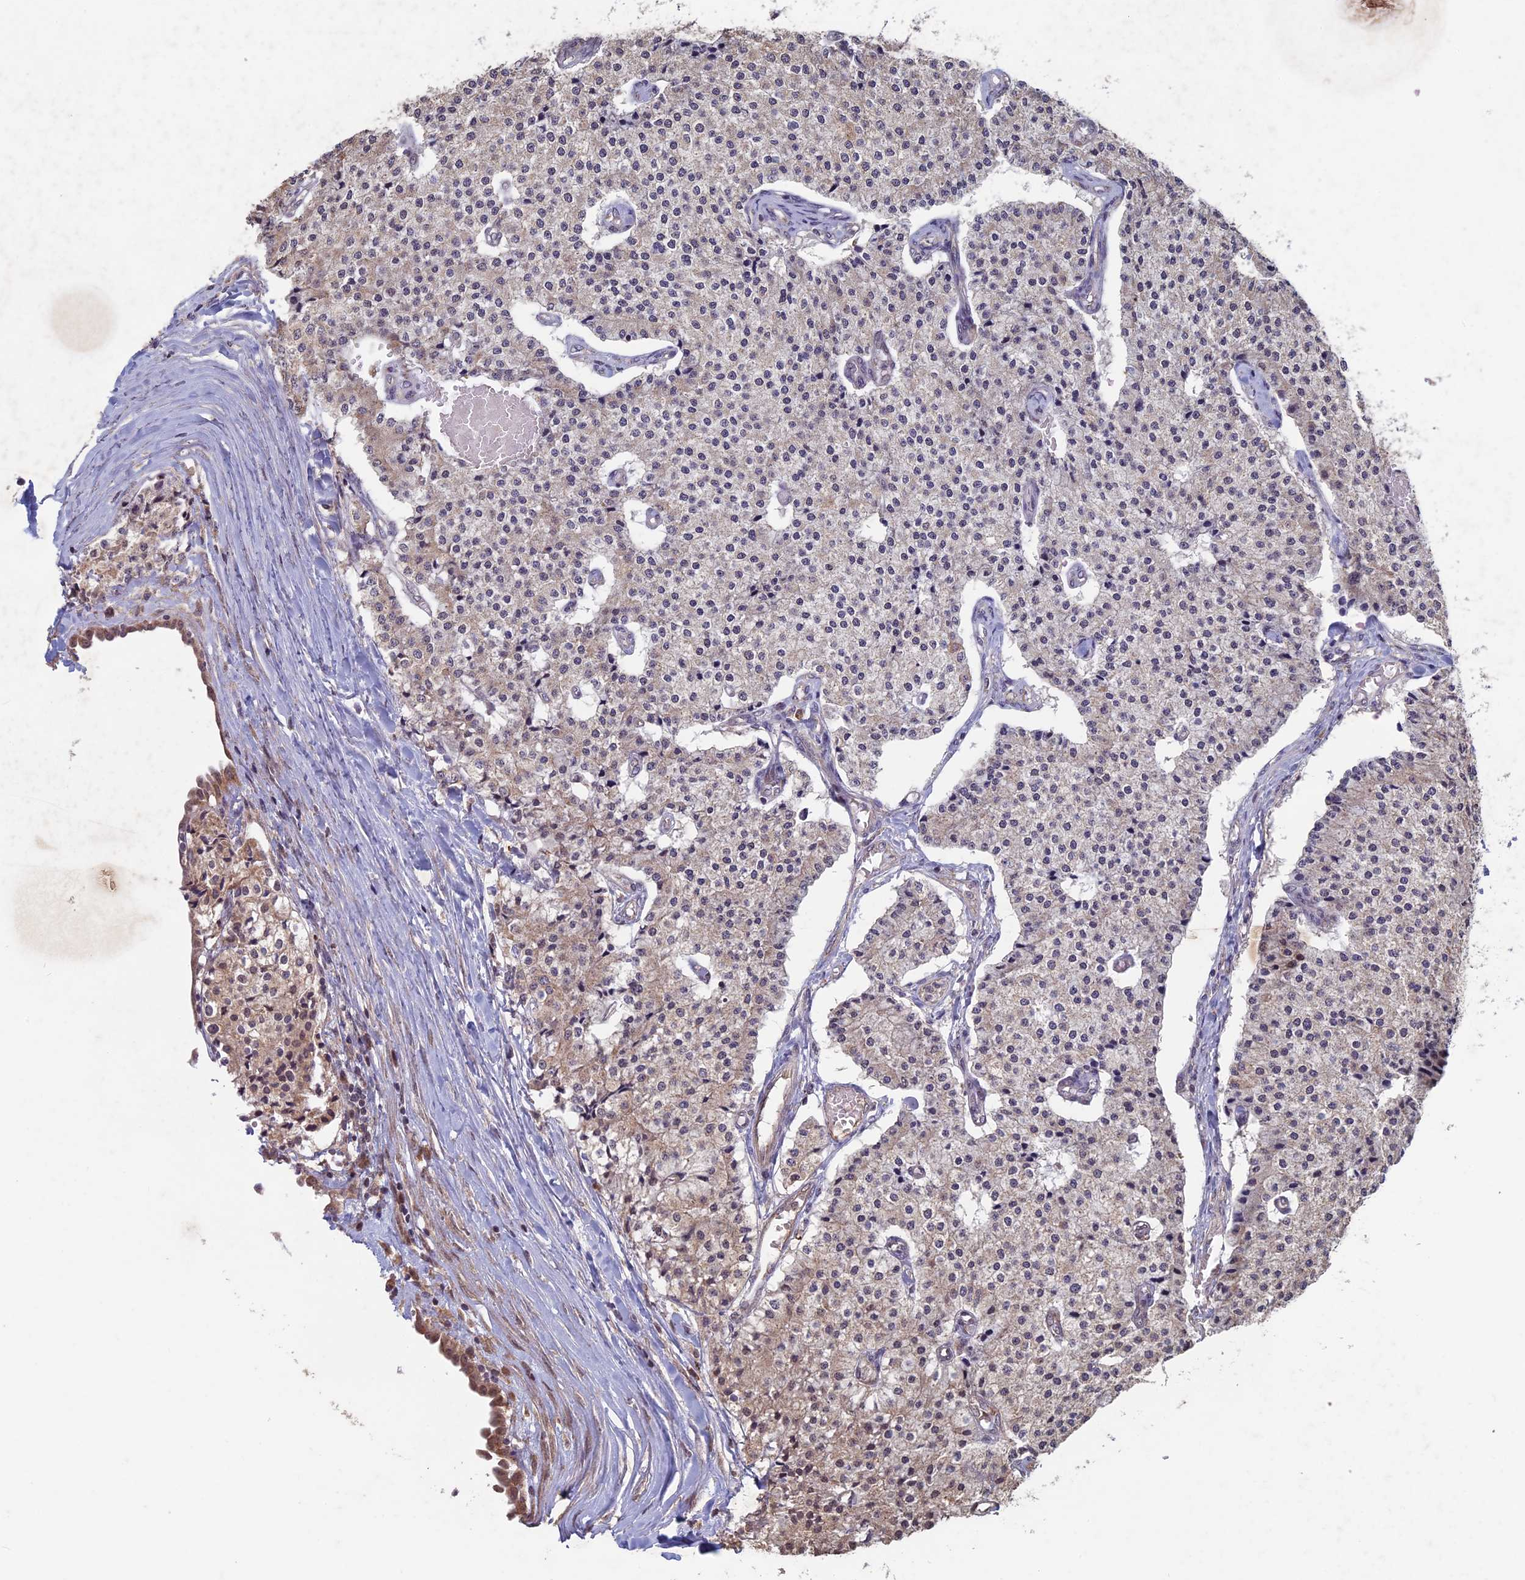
{"staining": {"intensity": "weak", "quantity": "25%-75%", "location": "cytoplasmic/membranous,nuclear"}, "tissue": "carcinoid", "cell_type": "Tumor cells", "image_type": "cancer", "snomed": [{"axis": "morphology", "description": "Carcinoid, malignant, NOS"}, {"axis": "topography", "description": "Colon"}], "caption": "A brown stain shows weak cytoplasmic/membranous and nuclear staining of a protein in carcinoid tumor cells.", "gene": "RCCD1", "patient": {"sex": "female", "age": 52}}